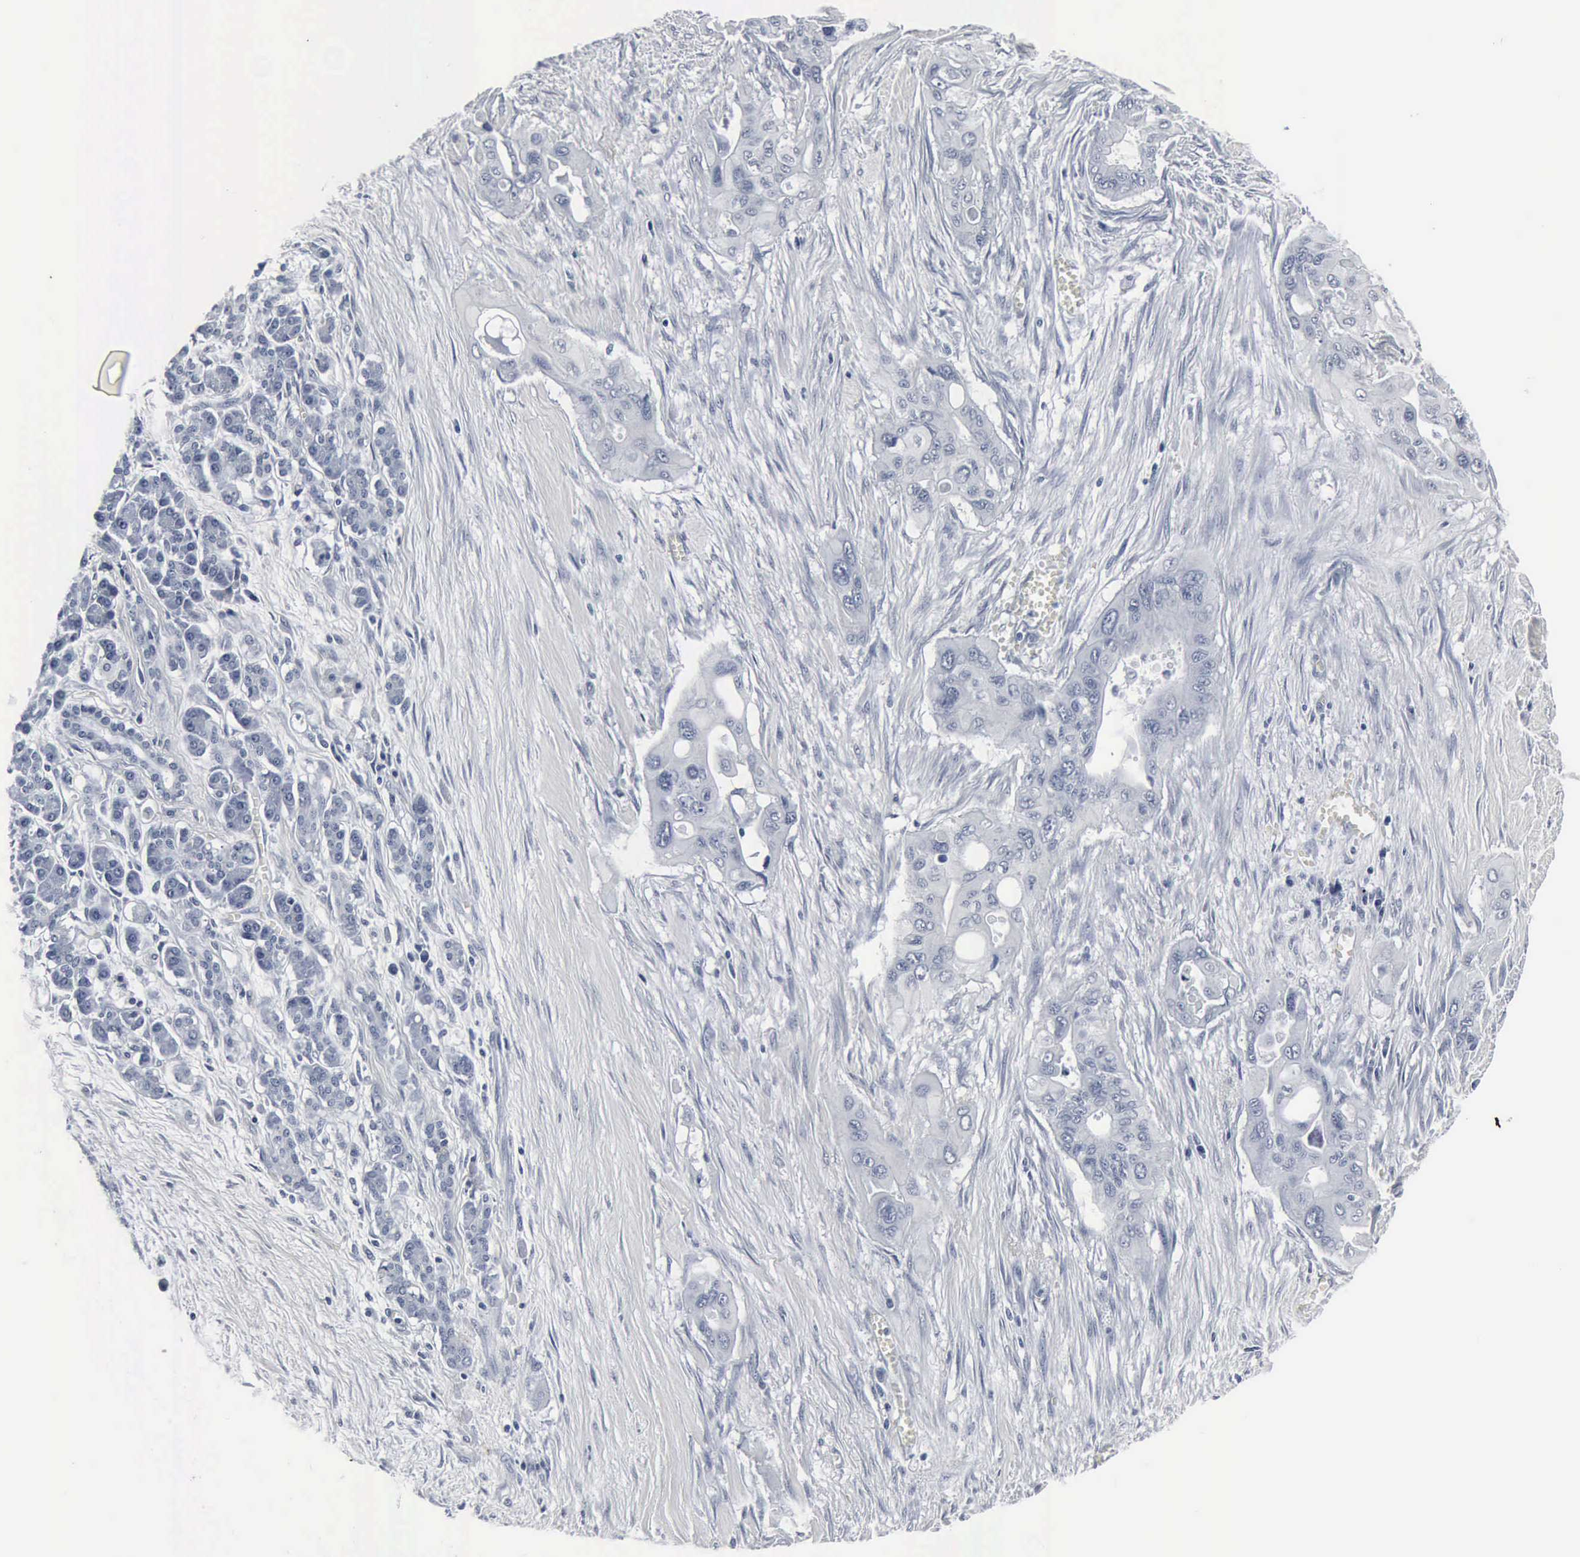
{"staining": {"intensity": "negative", "quantity": "none", "location": "none"}, "tissue": "pancreatic cancer", "cell_type": "Tumor cells", "image_type": "cancer", "snomed": [{"axis": "morphology", "description": "Adenocarcinoma, NOS"}, {"axis": "topography", "description": "Pancreas"}], "caption": "An image of human pancreatic adenocarcinoma is negative for staining in tumor cells.", "gene": "SNAP25", "patient": {"sex": "male", "age": 77}}